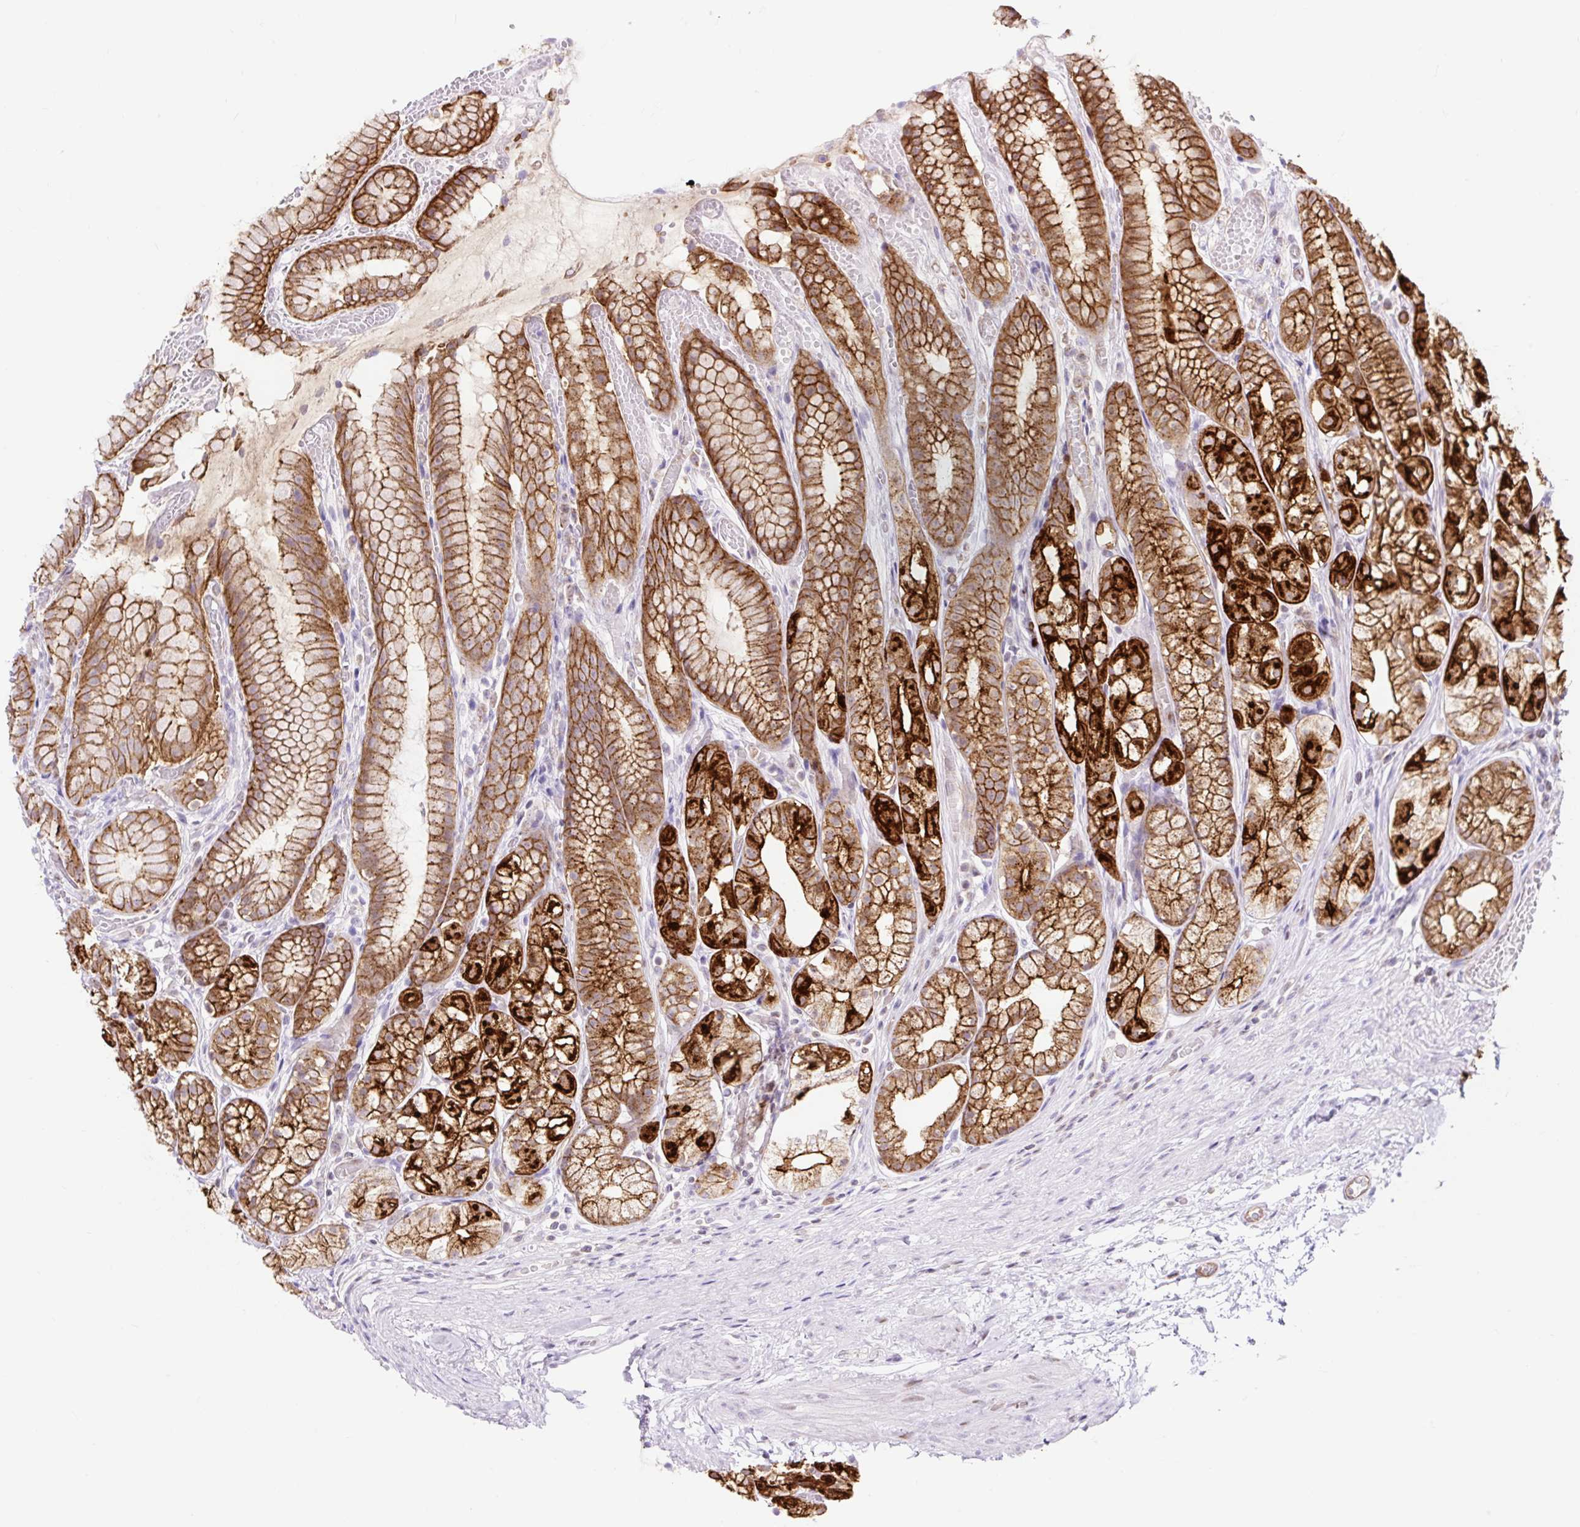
{"staining": {"intensity": "strong", "quantity": ">75%", "location": "cytoplasmic/membranous"}, "tissue": "stomach", "cell_type": "Glandular cells", "image_type": "normal", "snomed": [{"axis": "morphology", "description": "Normal tissue, NOS"}, {"axis": "topography", "description": "Smooth muscle"}, {"axis": "topography", "description": "Stomach"}], "caption": "Unremarkable stomach reveals strong cytoplasmic/membranous positivity in about >75% of glandular cells The staining was performed using DAB to visualize the protein expression in brown, while the nuclei were stained in blue with hematoxylin (Magnification: 20x)..", "gene": "HIP1R", "patient": {"sex": "male", "age": 70}}